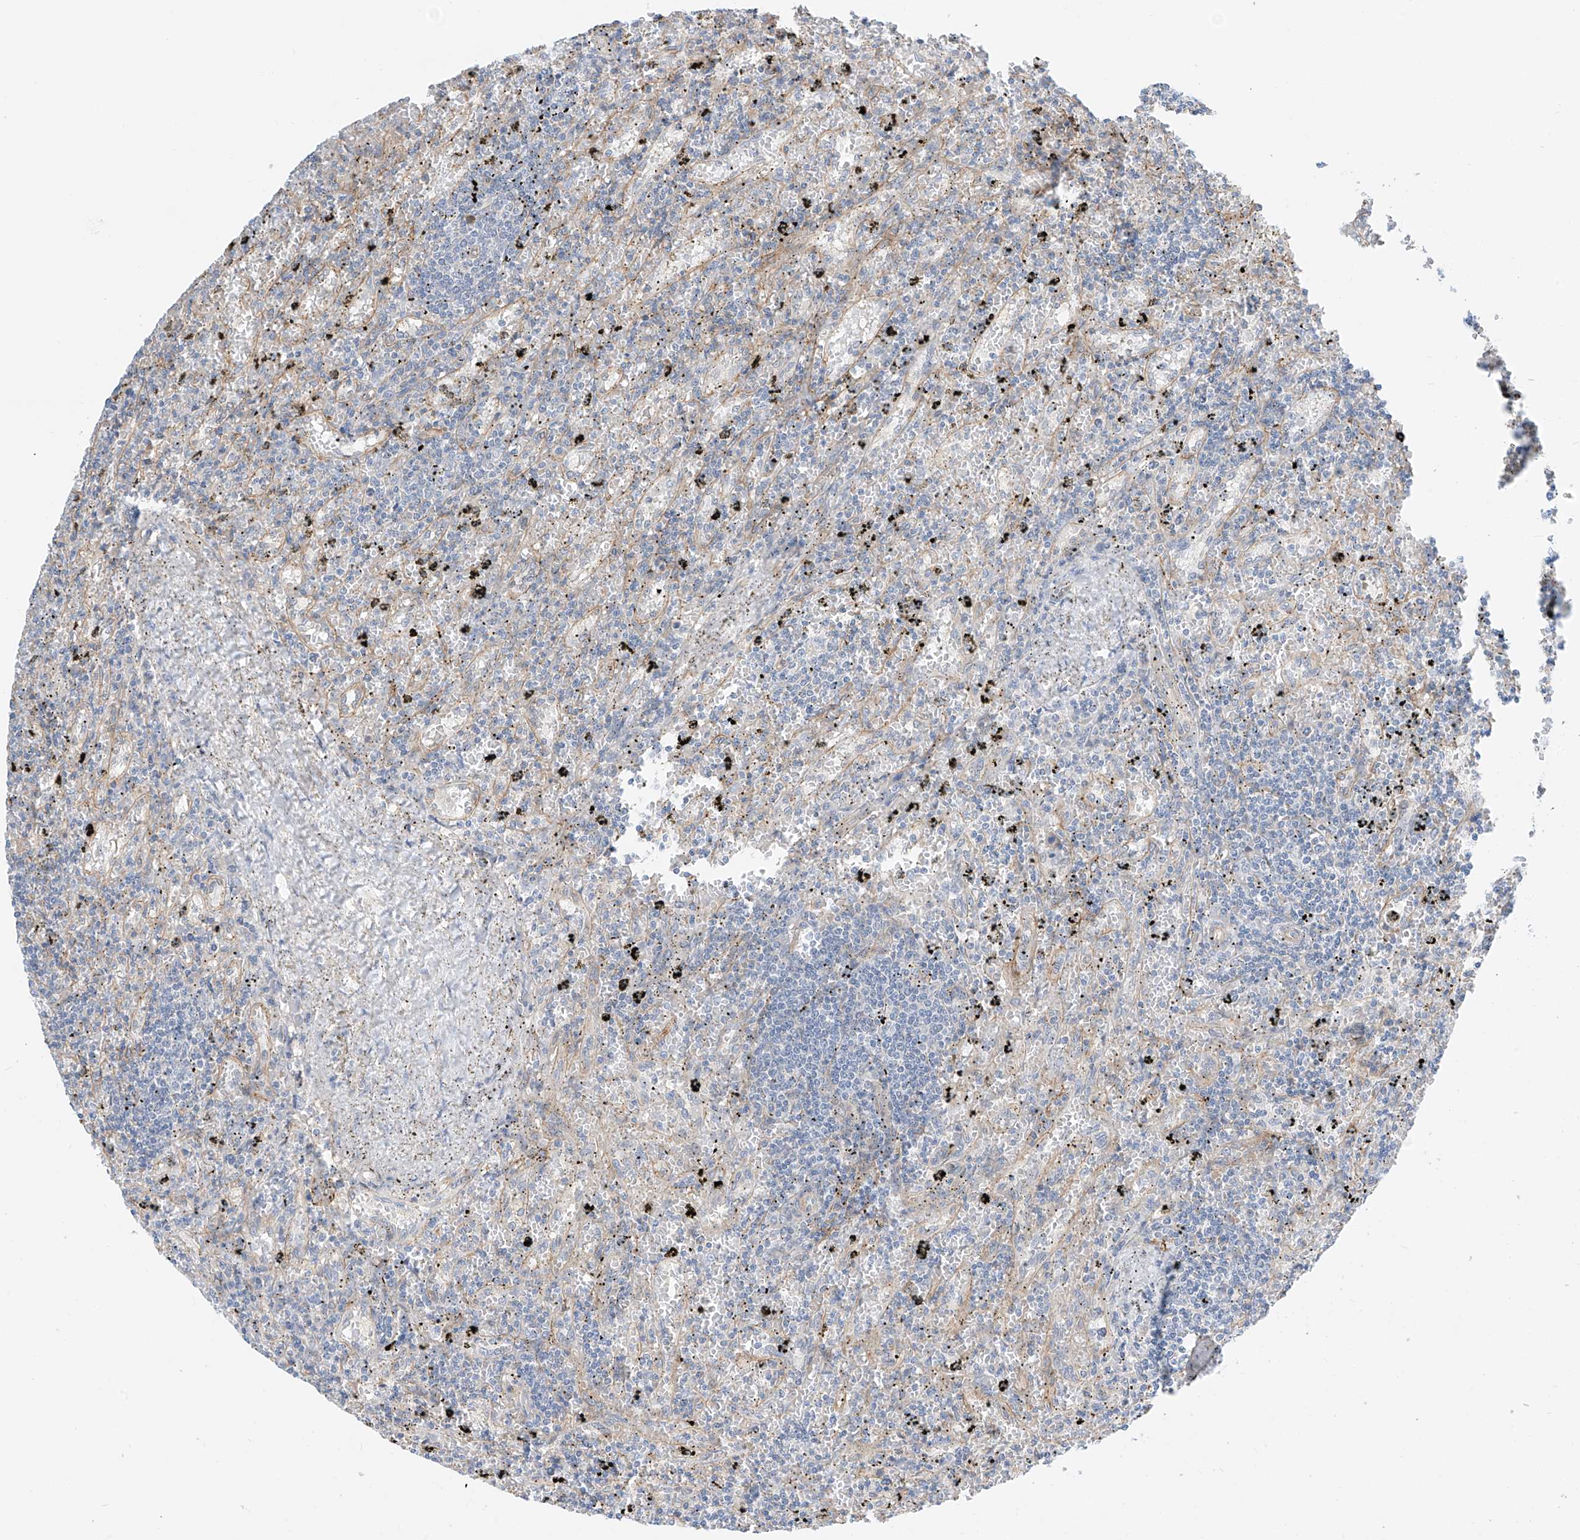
{"staining": {"intensity": "negative", "quantity": "none", "location": "none"}, "tissue": "lymphoma", "cell_type": "Tumor cells", "image_type": "cancer", "snomed": [{"axis": "morphology", "description": "Malignant lymphoma, non-Hodgkin's type, Low grade"}, {"axis": "topography", "description": "Spleen"}], "caption": "IHC of malignant lymphoma, non-Hodgkin's type (low-grade) demonstrates no positivity in tumor cells.", "gene": "ABLIM2", "patient": {"sex": "male", "age": 76}}